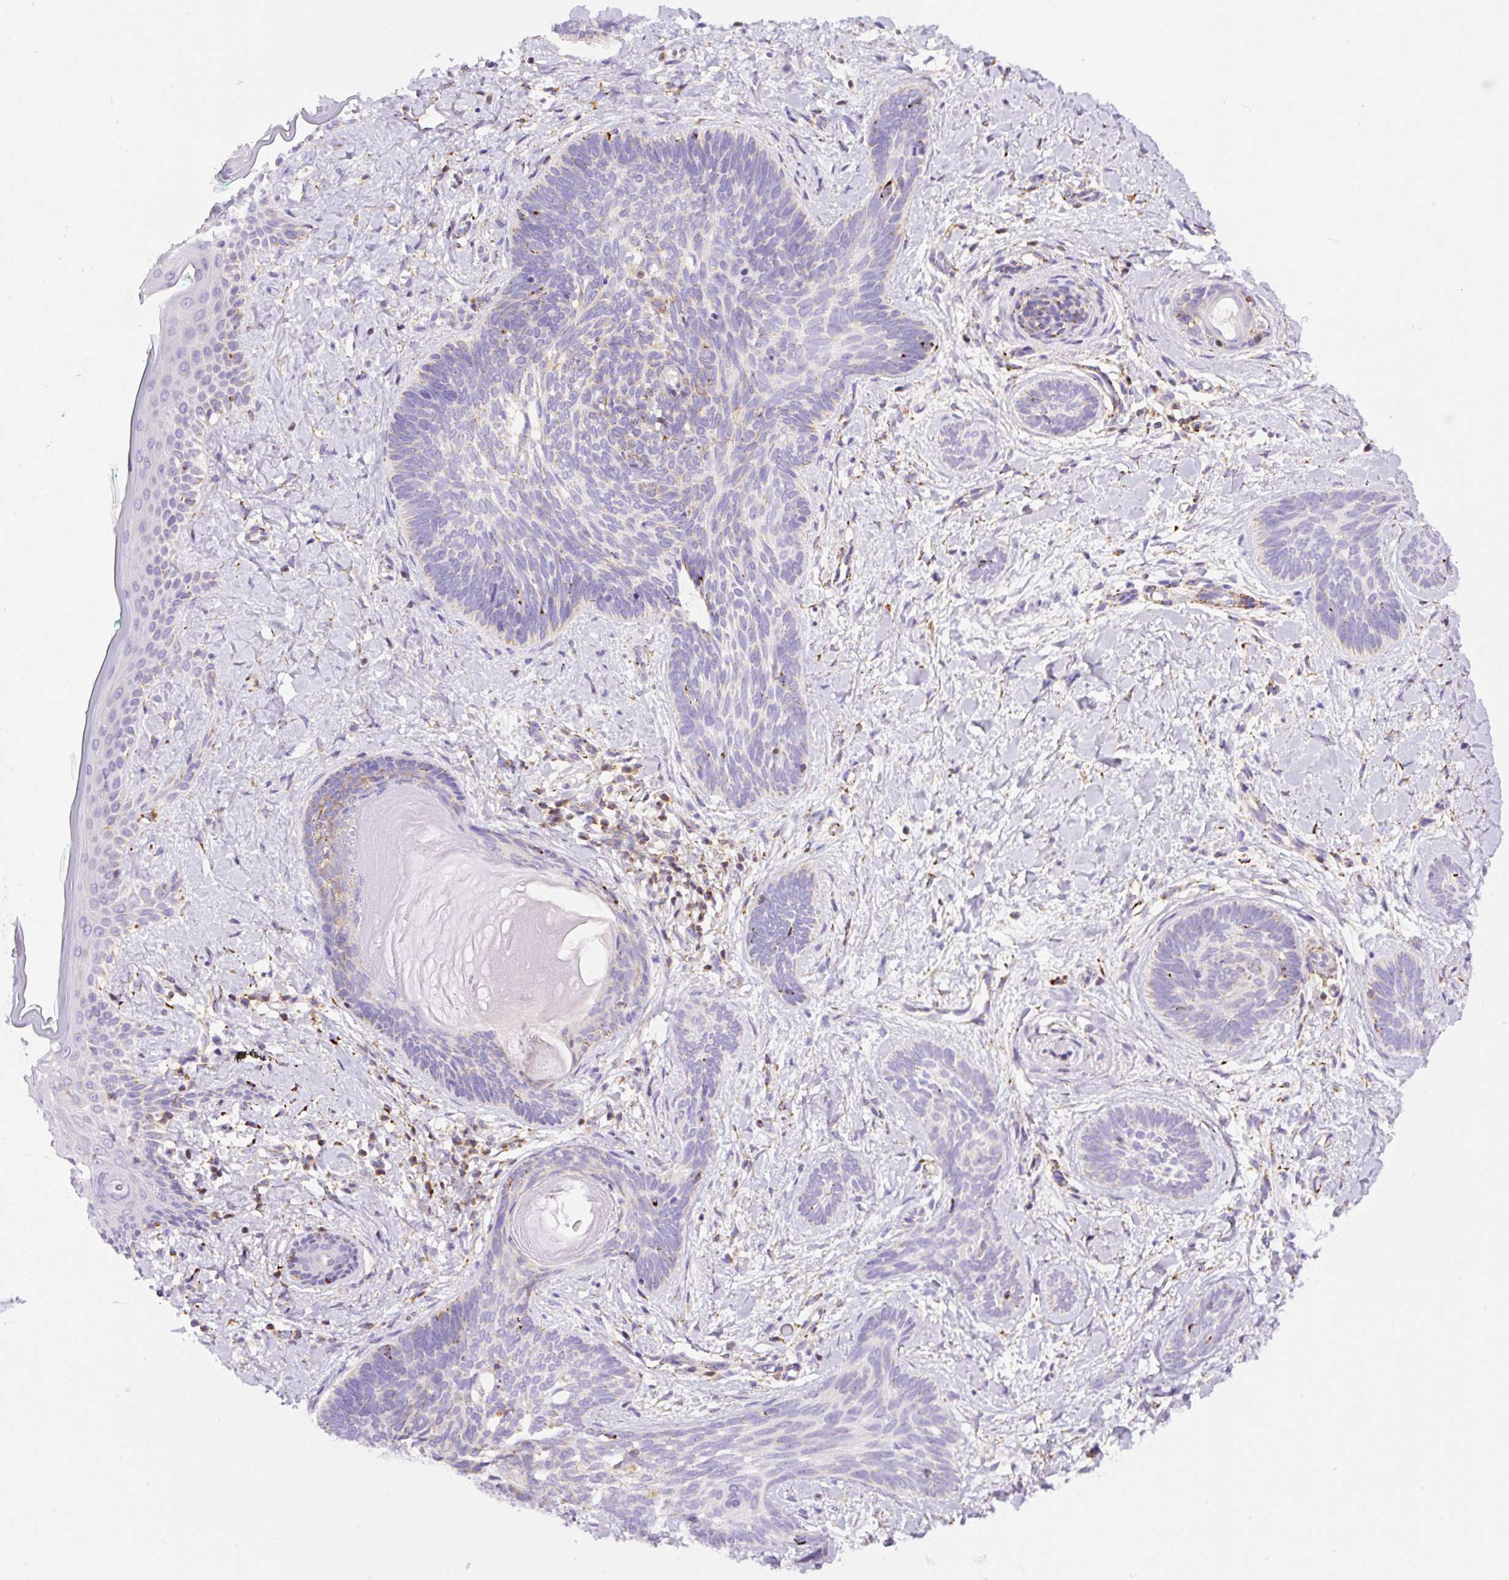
{"staining": {"intensity": "moderate", "quantity": "<25%", "location": "cytoplasmic/membranous"}, "tissue": "skin cancer", "cell_type": "Tumor cells", "image_type": "cancer", "snomed": [{"axis": "morphology", "description": "Basal cell carcinoma"}, {"axis": "topography", "description": "Skin"}], "caption": "A brown stain shows moderate cytoplasmic/membranous expression of a protein in human skin basal cell carcinoma tumor cells. The protein is shown in brown color, while the nuclei are stained blue.", "gene": "NF1", "patient": {"sex": "female", "age": 81}}